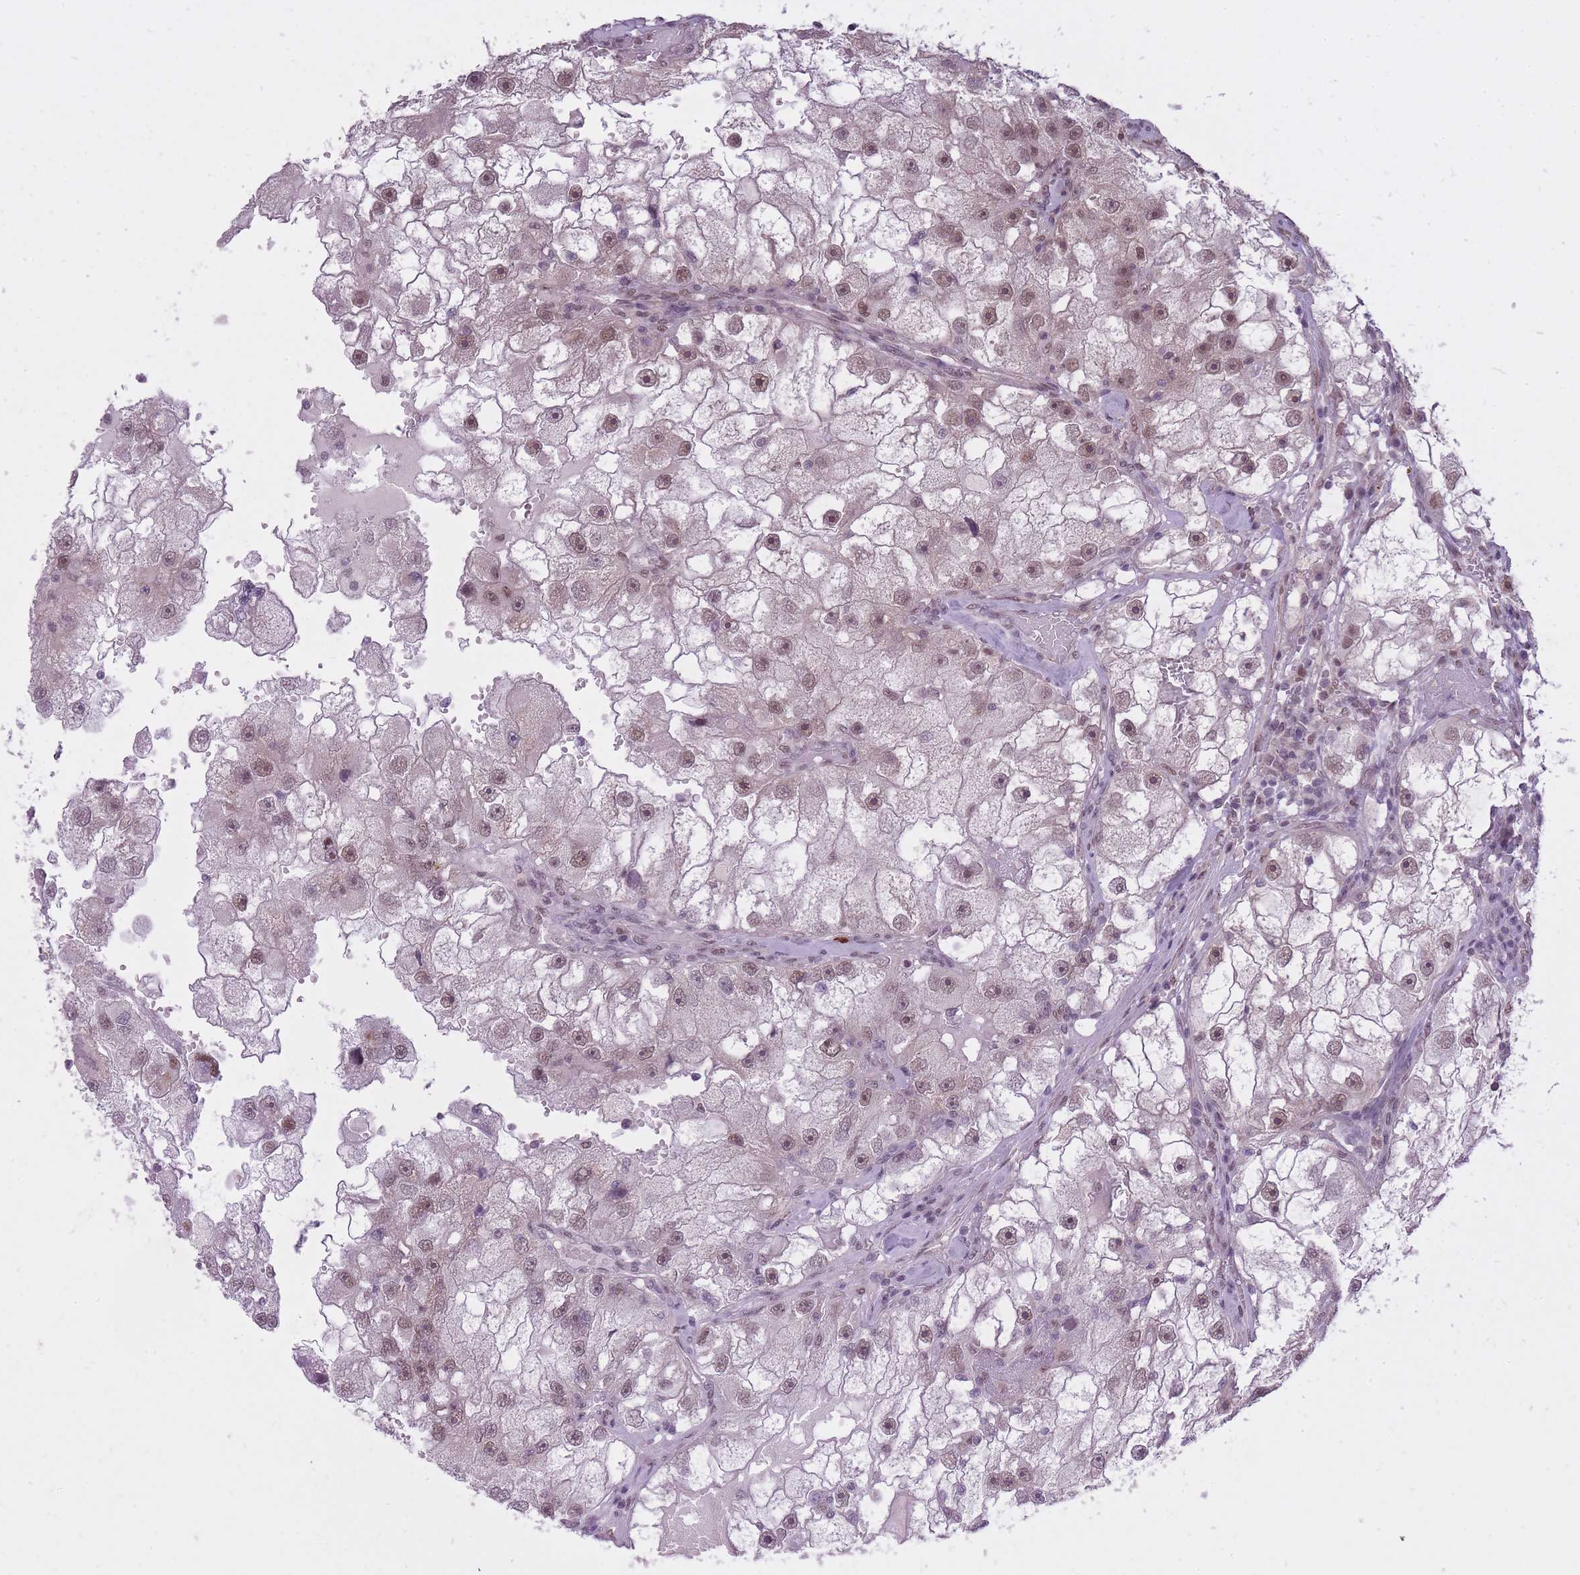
{"staining": {"intensity": "moderate", "quantity": ">75%", "location": "nuclear"}, "tissue": "renal cancer", "cell_type": "Tumor cells", "image_type": "cancer", "snomed": [{"axis": "morphology", "description": "Adenocarcinoma, NOS"}, {"axis": "topography", "description": "Kidney"}], "caption": "Protein staining exhibits moderate nuclear staining in about >75% of tumor cells in renal adenocarcinoma. The staining was performed using DAB (3,3'-diaminobenzidine) to visualize the protein expression in brown, while the nuclei were stained in blue with hematoxylin (Magnification: 20x).", "gene": "TIGD1", "patient": {"sex": "male", "age": 63}}